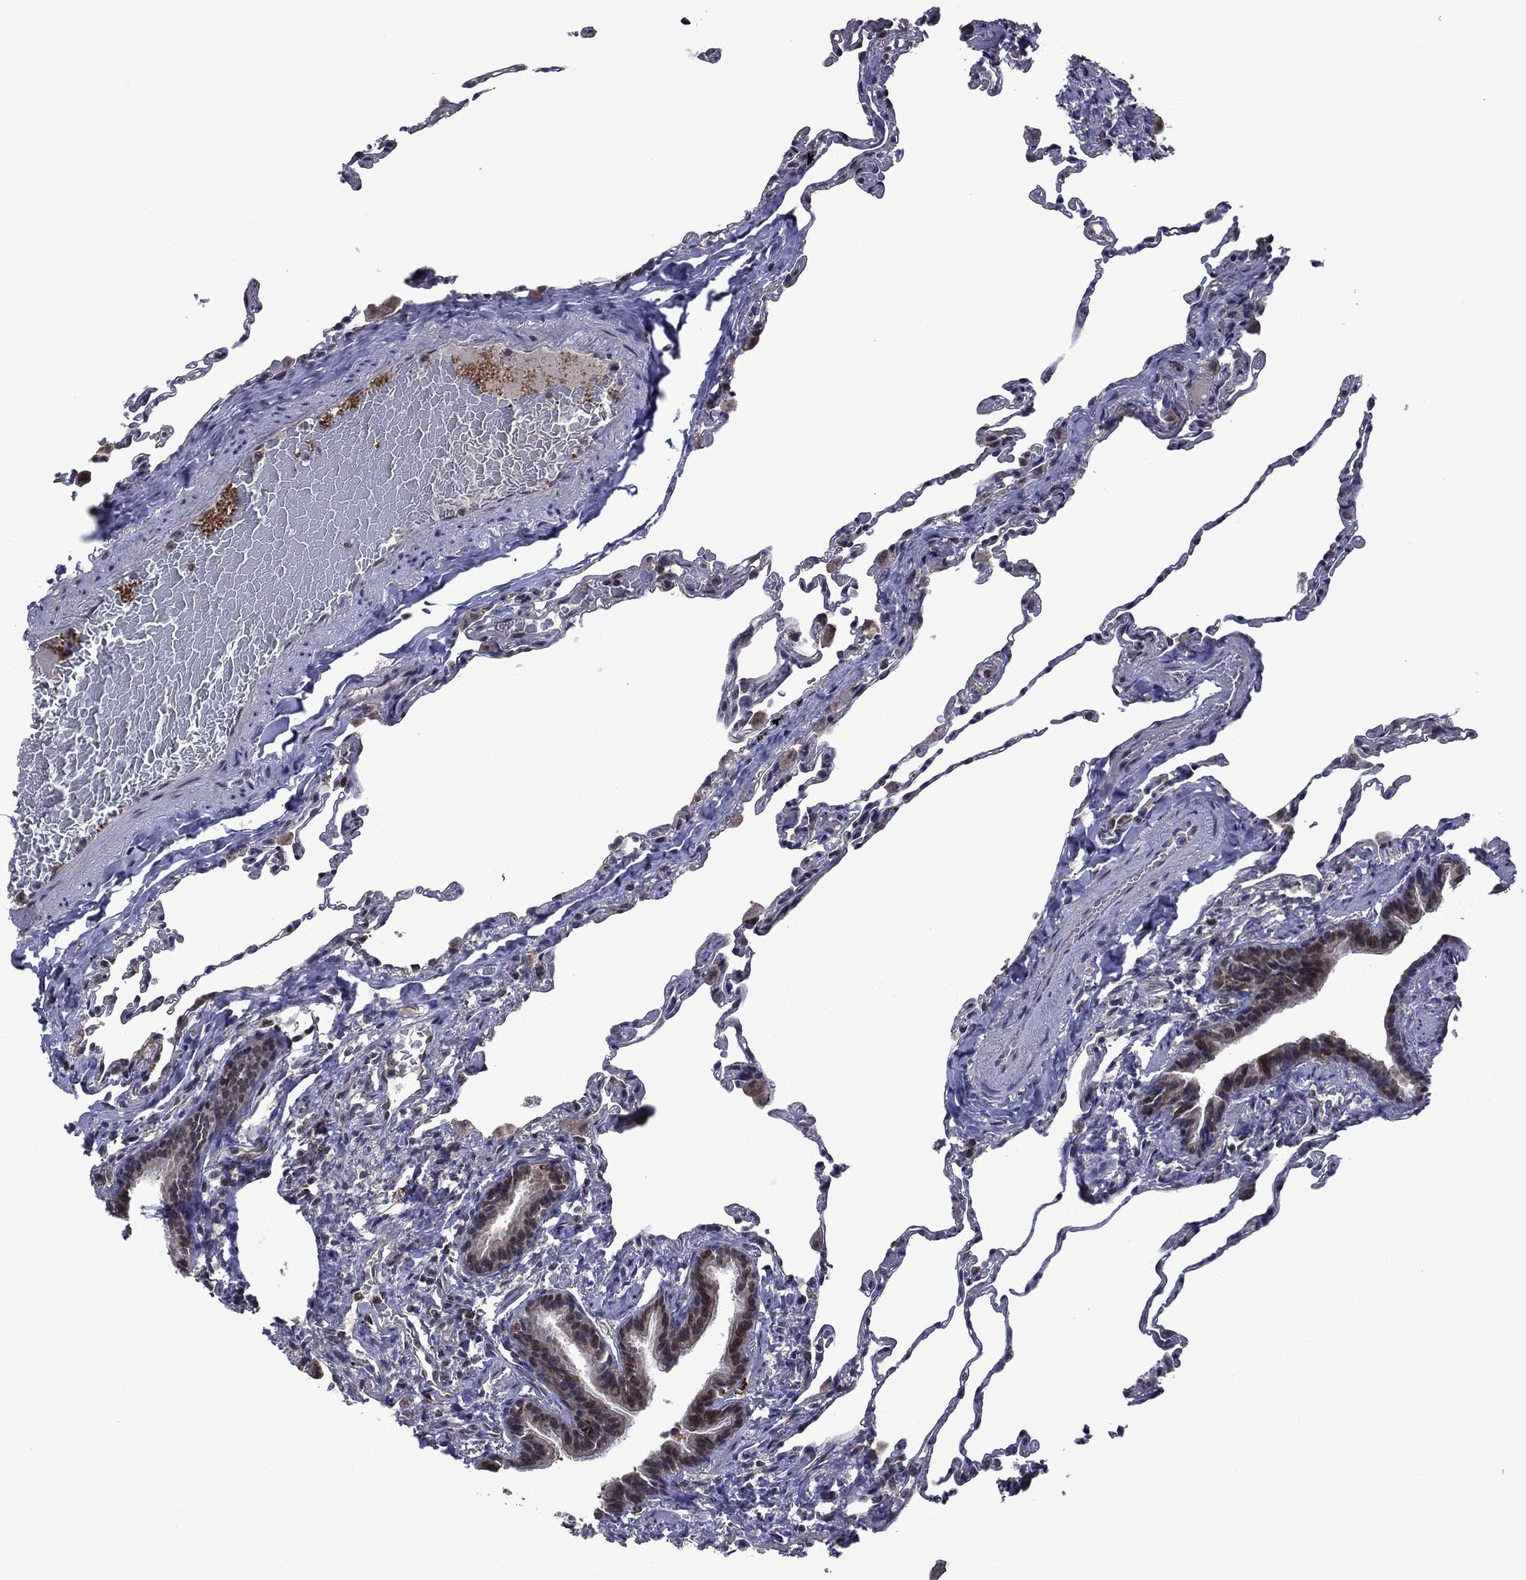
{"staining": {"intensity": "negative", "quantity": "none", "location": "none"}, "tissue": "lung", "cell_type": "Alveolar cells", "image_type": "normal", "snomed": [{"axis": "morphology", "description": "Normal tissue, NOS"}, {"axis": "topography", "description": "Lung"}], "caption": "Immunohistochemistry (IHC) photomicrograph of normal lung stained for a protein (brown), which exhibits no expression in alveolar cells.", "gene": "GPAA1", "patient": {"sex": "female", "age": 57}}